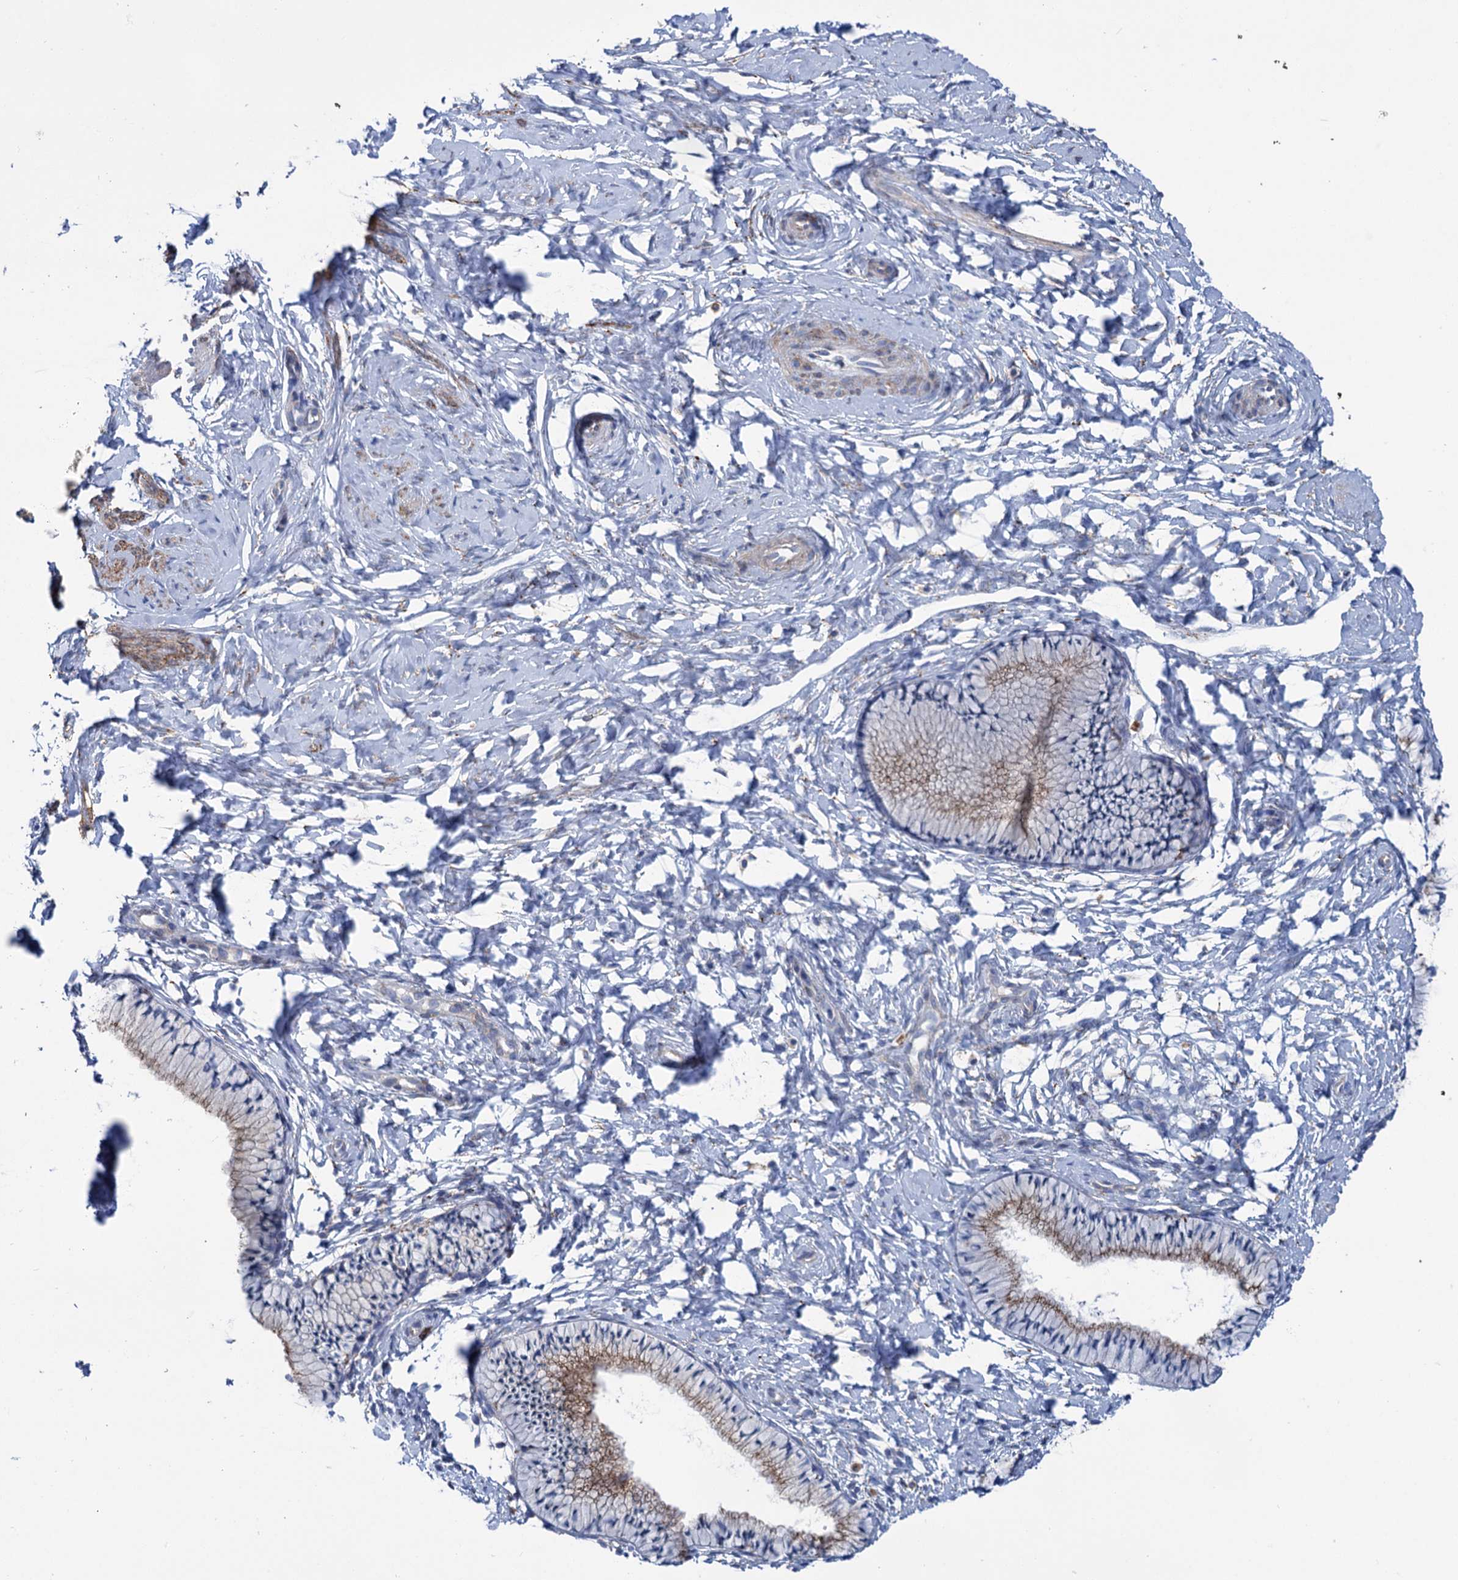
{"staining": {"intensity": "moderate", "quantity": "<25%", "location": "cytoplasmic/membranous"}, "tissue": "cervix", "cell_type": "Glandular cells", "image_type": "normal", "snomed": [{"axis": "morphology", "description": "Normal tissue, NOS"}, {"axis": "topography", "description": "Cervix"}], "caption": "Immunohistochemistry (IHC) (DAB (3,3'-diaminobenzidine)) staining of benign human cervix exhibits moderate cytoplasmic/membranous protein staining in about <25% of glandular cells. The staining was performed using DAB (3,3'-diaminobenzidine) to visualize the protein expression in brown, while the nuclei were stained in blue with hematoxylin (Magnification: 20x).", "gene": "SHE", "patient": {"sex": "female", "age": 33}}